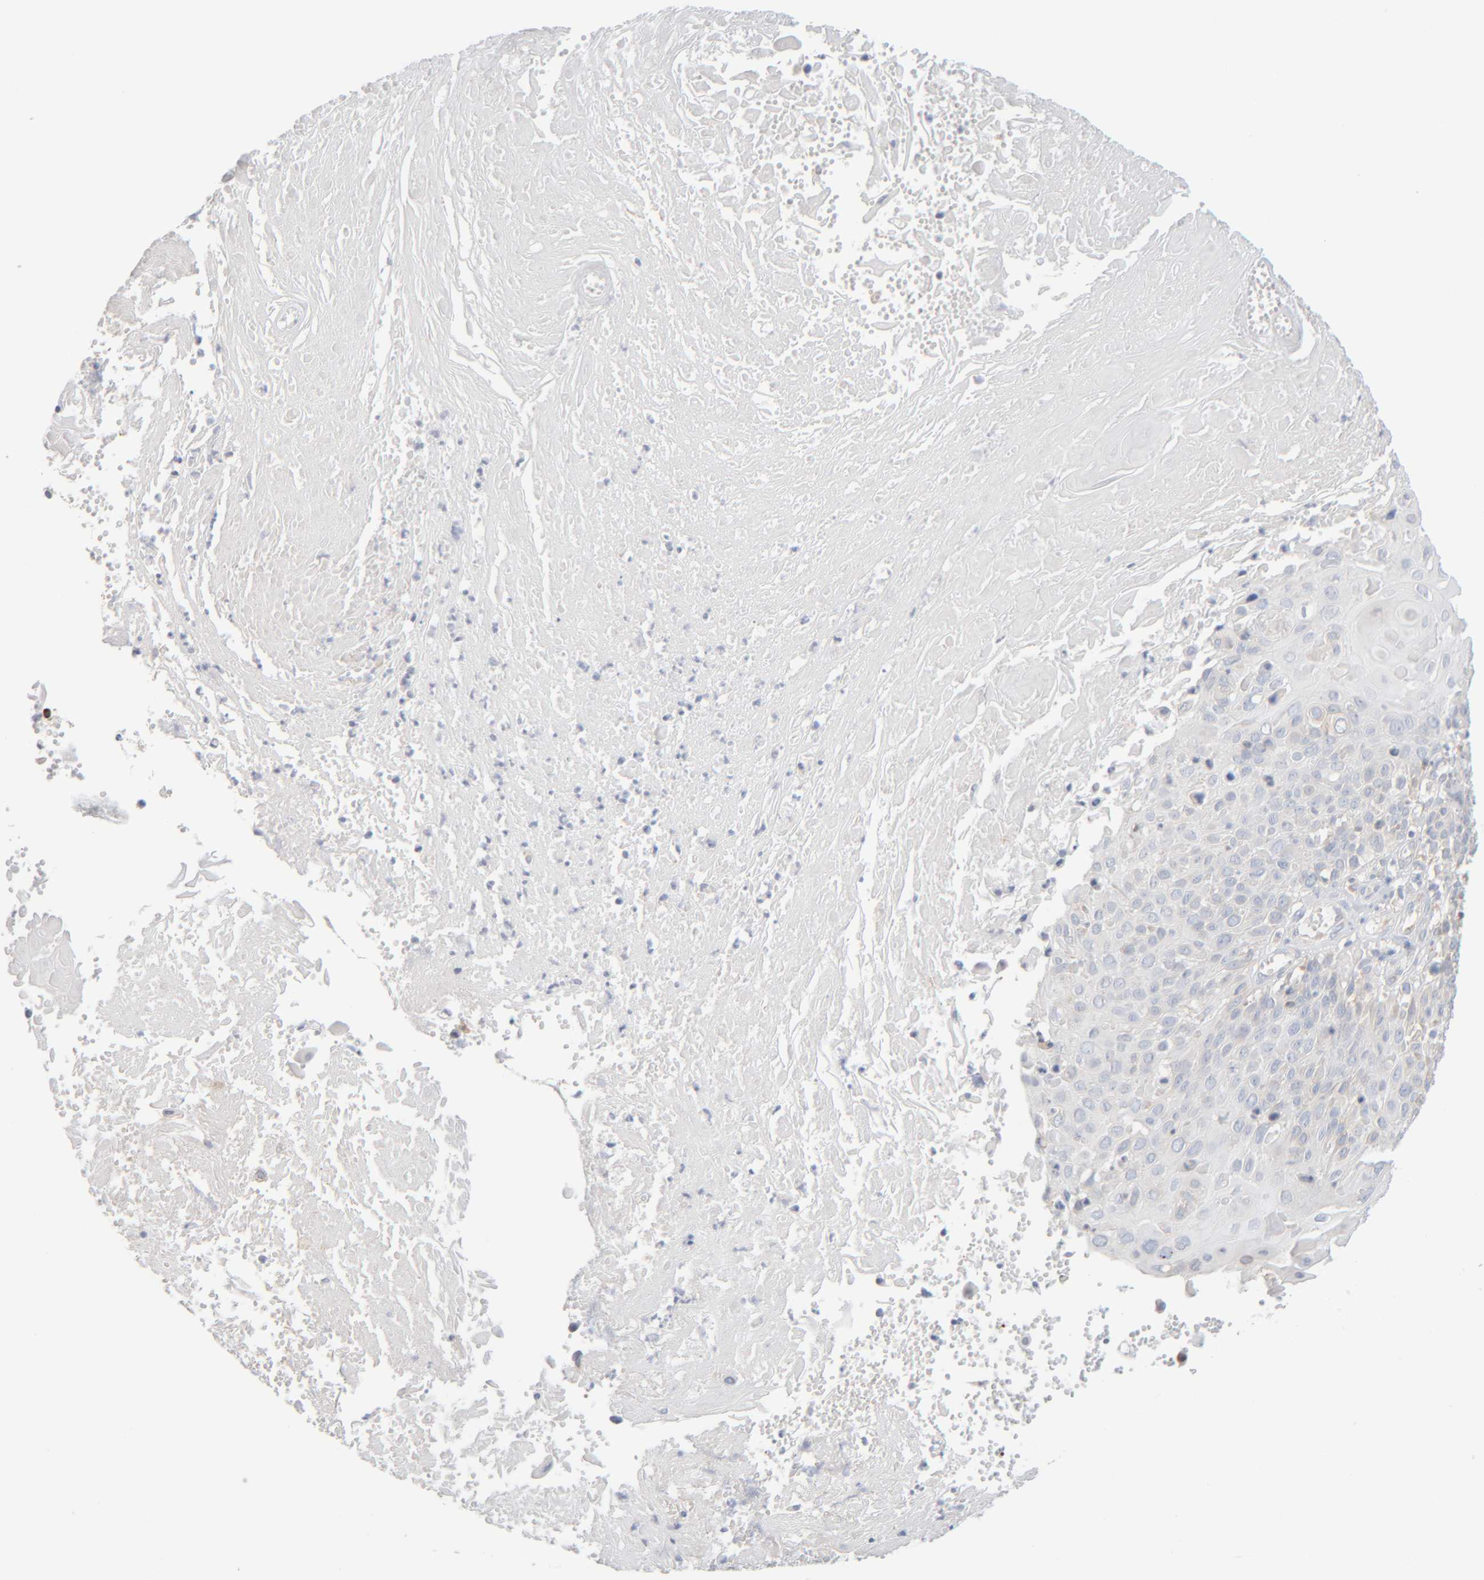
{"staining": {"intensity": "negative", "quantity": "none", "location": "none"}, "tissue": "cervical cancer", "cell_type": "Tumor cells", "image_type": "cancer", "snomed": [{"axis": "morphology", "description": "Squamous cell carcinoma, NOS"}, {"axis": "topography", "description": "Cervix"}], "caption": "An immunohistochemistry (IHC) histopathology image of cervical cancer is shown. There is no staining in tumor cells of cervical cancer. (IHC, brightfield microscopy, high magnification).", "gene": "RIDA", "patient": {"sex": "female", "age": 74}}